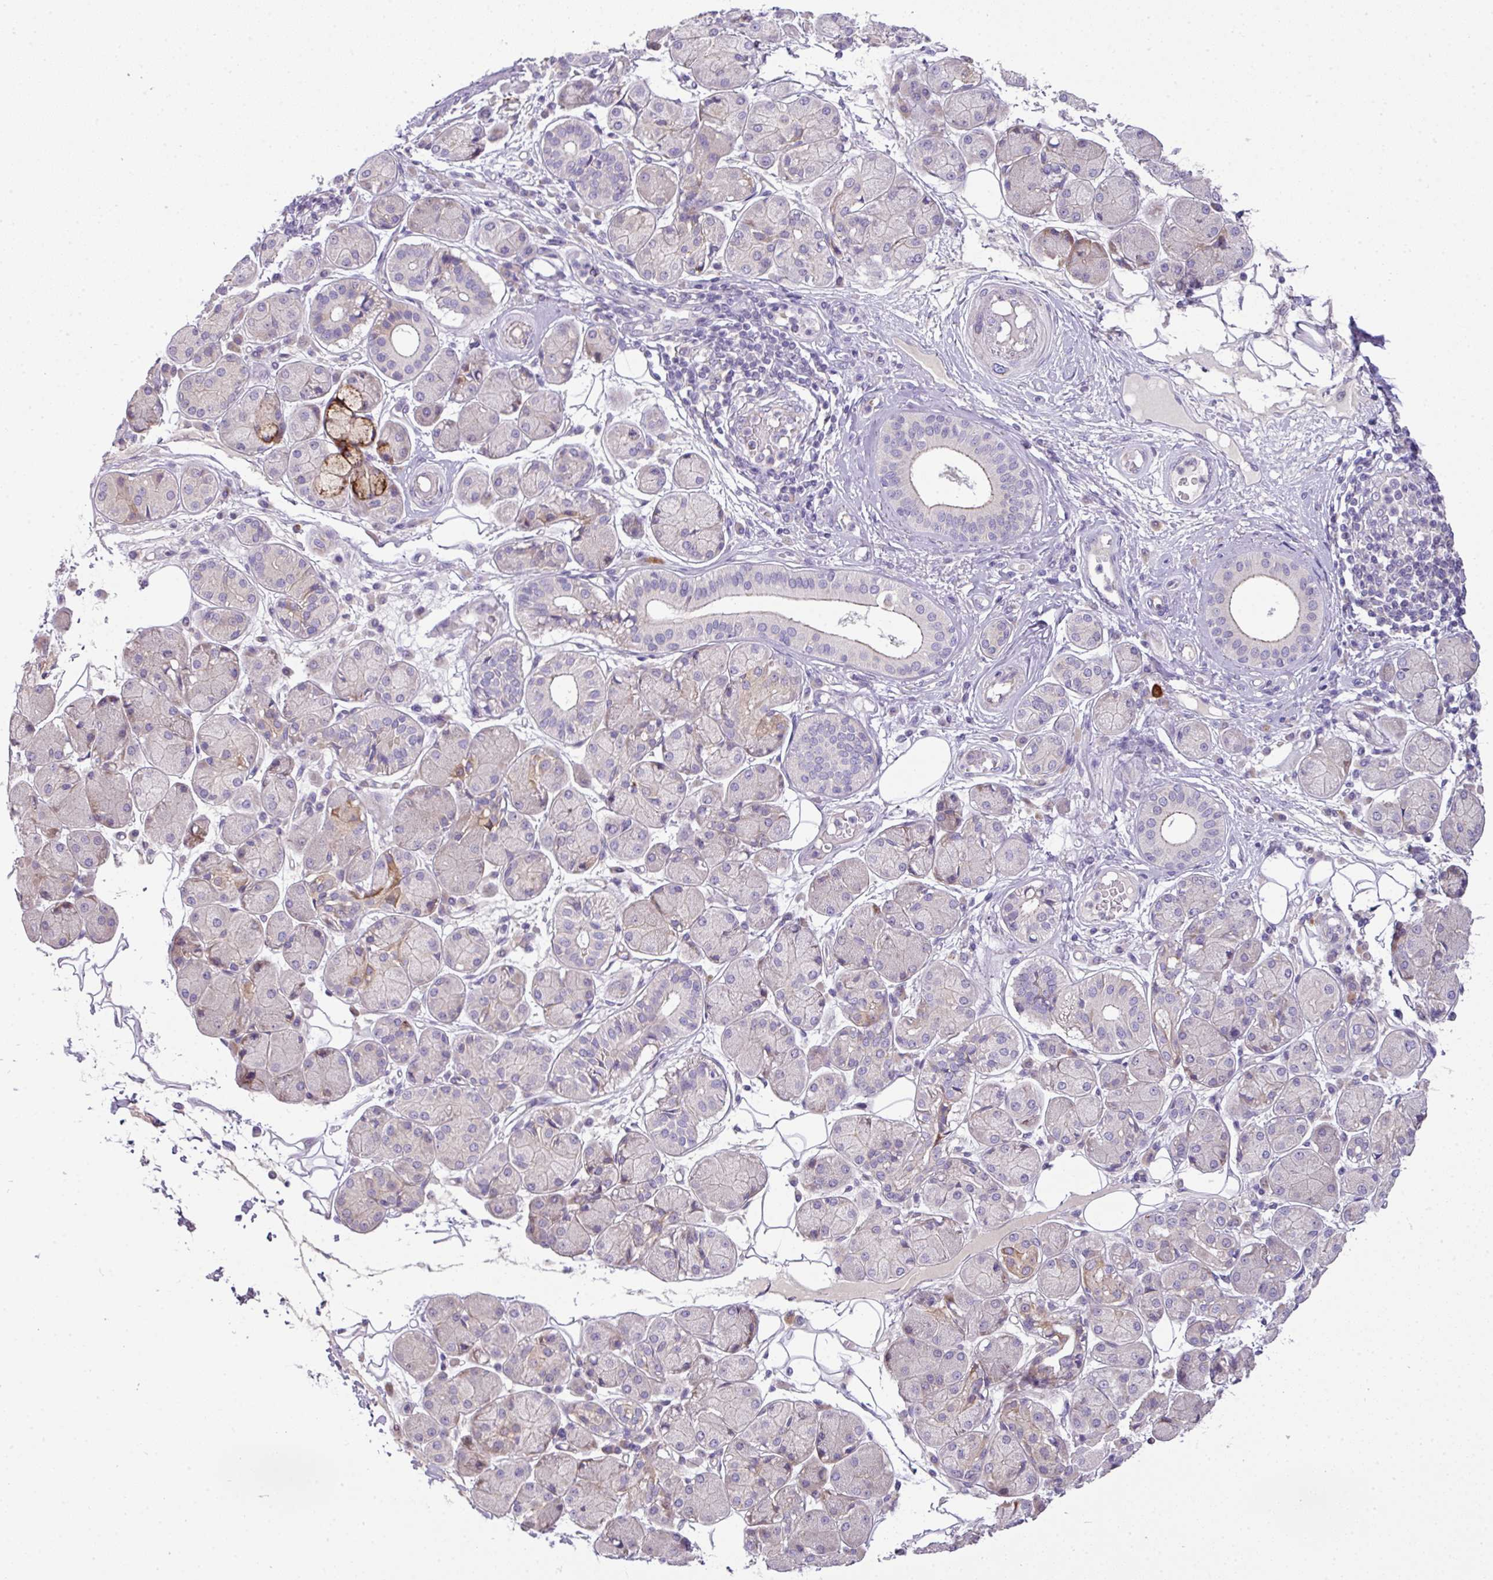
{"staining": {"intensity": "moderate", "quantity": "<25%", "location": "cytoplasmic/membranous"}, "tissue": "salivary gland", "cell_type": "Glandular cells", "image_type": "normal", "snomed": [{"axis": "morphology", "description": "Squamous cell carcinoma, NOS"}, {"axis": "topography", "description": "Skin"}, {"axis": "topography", "description": "Head-Neck"}], "caption": "The immunohistochemical stain labels moderate cytoplasmic/membranous staining in glandular cells of unremarkable salivary gland.", "gene": "PIK3R5", "patient": {"sex": "male", "age": 80}}